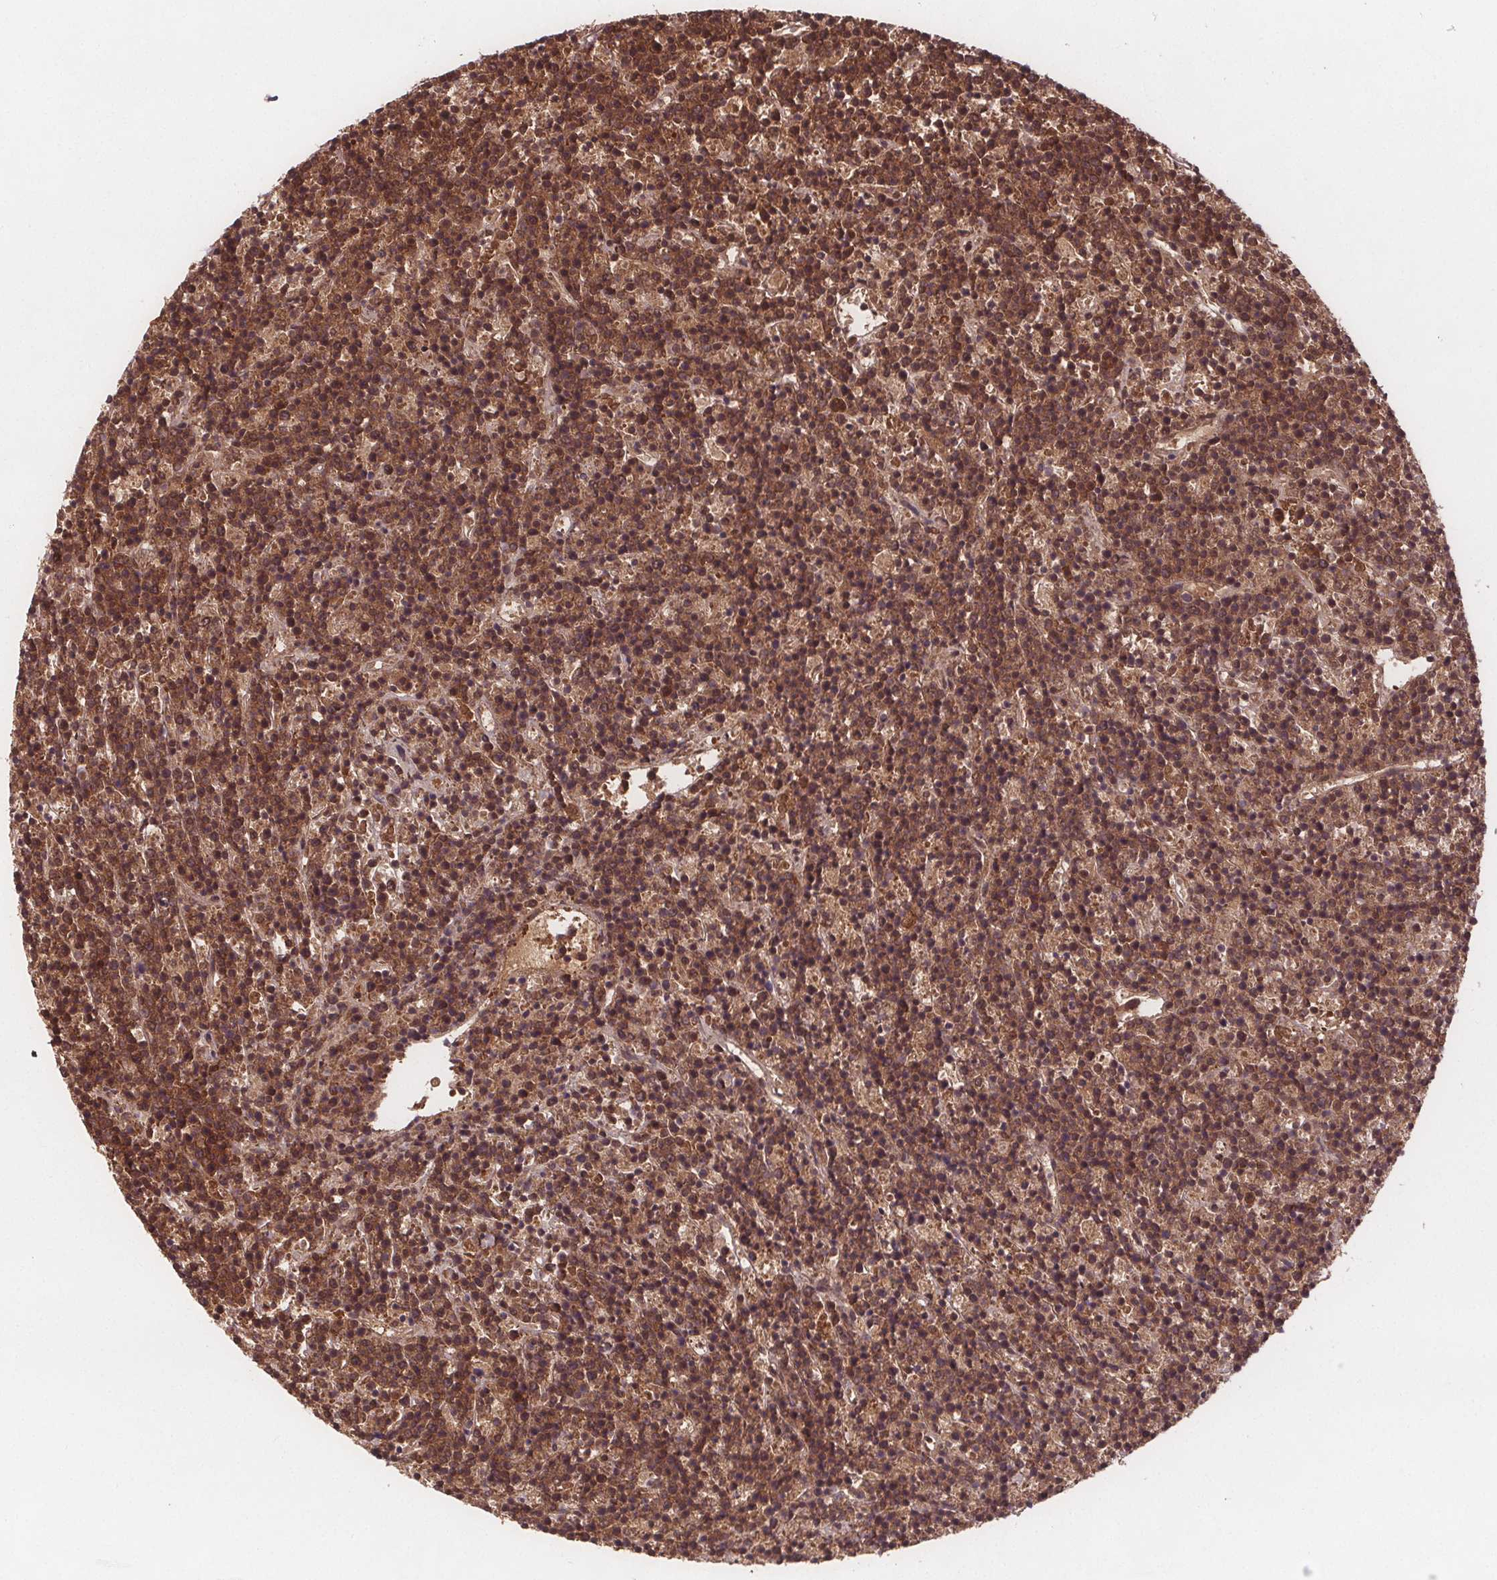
{"staining": {"intensity": "moderate", "quantity": ">75%", "location": "cytoplasmic/membranous"}, "tissue": "lymphoma", "cell_type": "Tumor cells", "image_type": "cancer", "snomed": [{"axis": "morphology", "description": "Malignant lymphoma, non-Hodgkin's type, High grade"}, {"axis": "topography", "description": "Ovary"}], "caption": "Protein staining by IHC exhibits moderate cytoplasmic/membranous positivity in approximately >75% of tumor cells in malignant lymphoma, non-Hodgkin's type (high-grade). The staining was performed using DAB (3,3'-diaminobenzidine) to visualize the protein expression in brown, while the nuclei were stained in blue with hematoxylin (Magnification: 20x).", "gene": "EIF3D", "patient": {"sex": "female", "age": 56}}